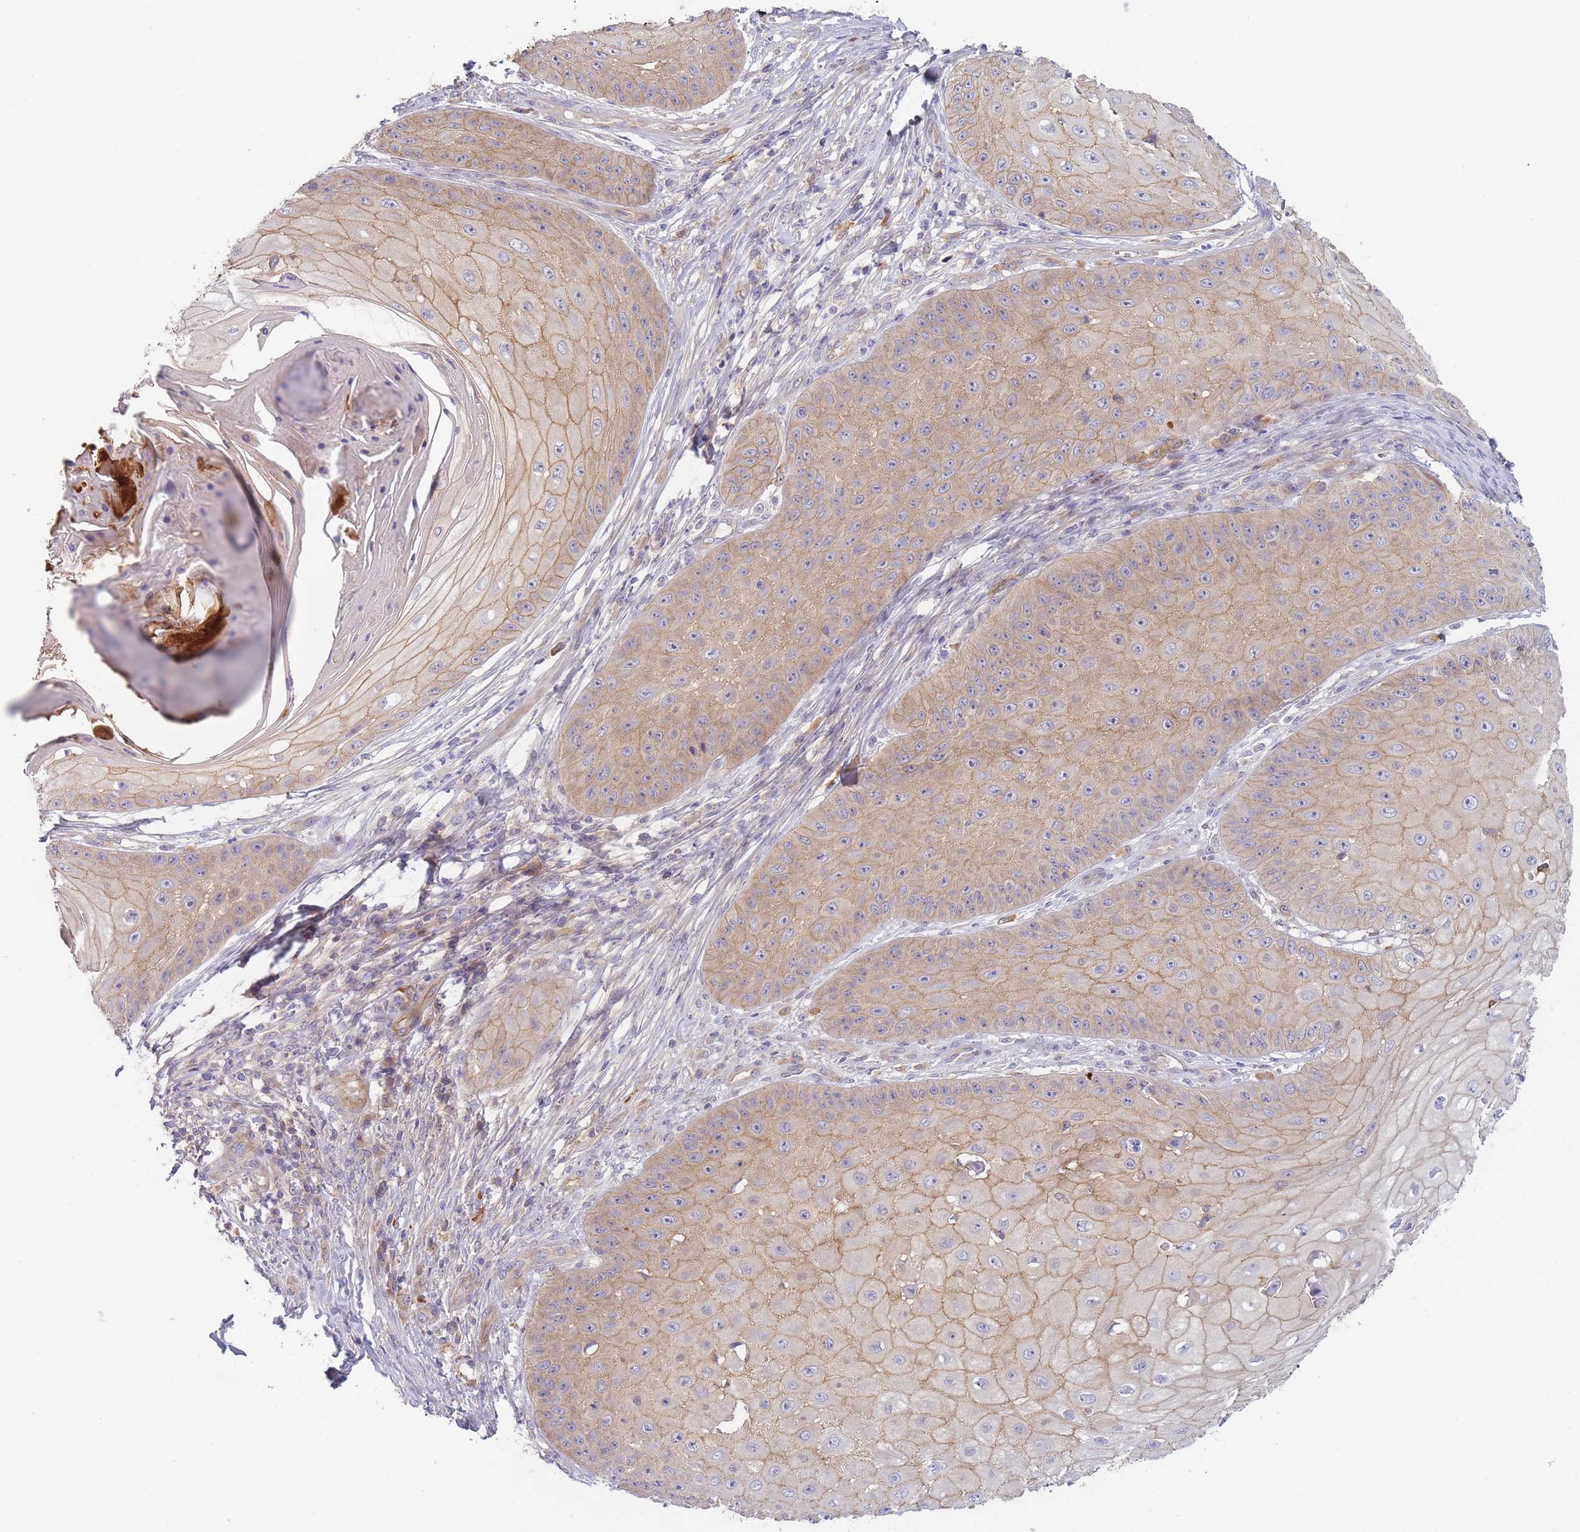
{"staining": {"intensity": "weak", "quantity": ">75%", "location": "cytoplasmic/membranous"}, "tissue": "skin cancer", "cell_type": "Tumor cells", "image_type": "cancer", "snomed": [{"axis": "morphology", "description": "Squamous cell carcinoma, NOS"}, {"axis": "topography", "description": "Skin"}], "caption": "Immunohistochemical staining of skin squamous cell carcinoma shows low levels of weak cytoplasmic/membranous protein positivity in about >75% of tumor cells. (Brightfield microscopy of DAB IHC at high magnification).", "gene": "WDR93", "patient": {"sex": "male", "age": 70}}